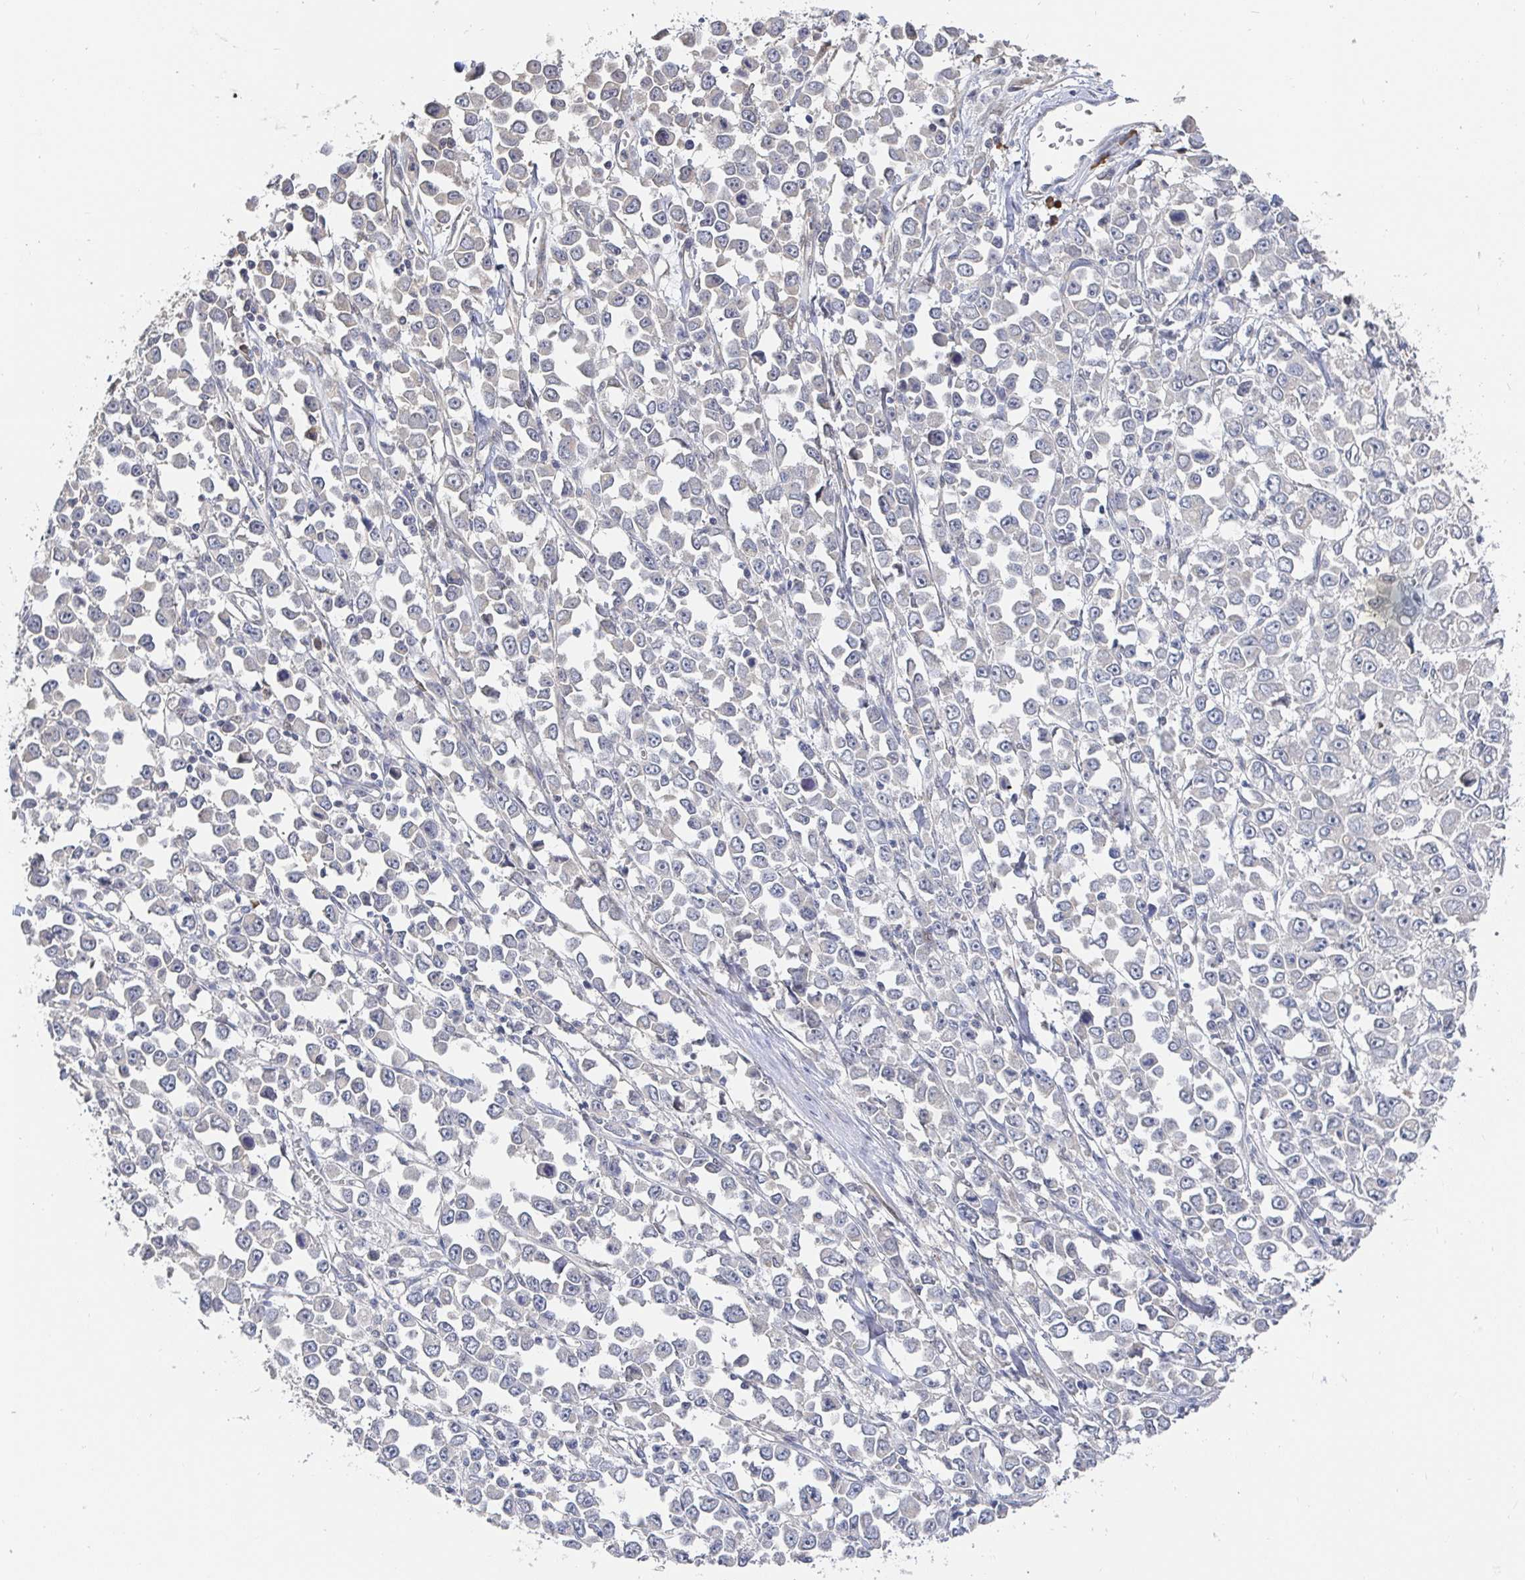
{"staining": {"intensity": "negative", "quantity": "none", "location": "none"}, "tissue": "stomach cancer", "cell_type": "Tumor cells", "image_type": "cancer", "snomed": [{"axis": "morphology", "description": "Adenocarcinoma, NOS"}, {"axis": "topography", "description": "Stomach, upper"}], "caption": "IHC micrograph of neoplastic tissue: human stomach cancer (adenocarcinoma) stained with DAB reveals no significant protein staining in tumor cells. (IHC, brightfield microscopy, high magnification).", "gene": "MEIS1", "patient": {"sex": "male", "age": 70}}